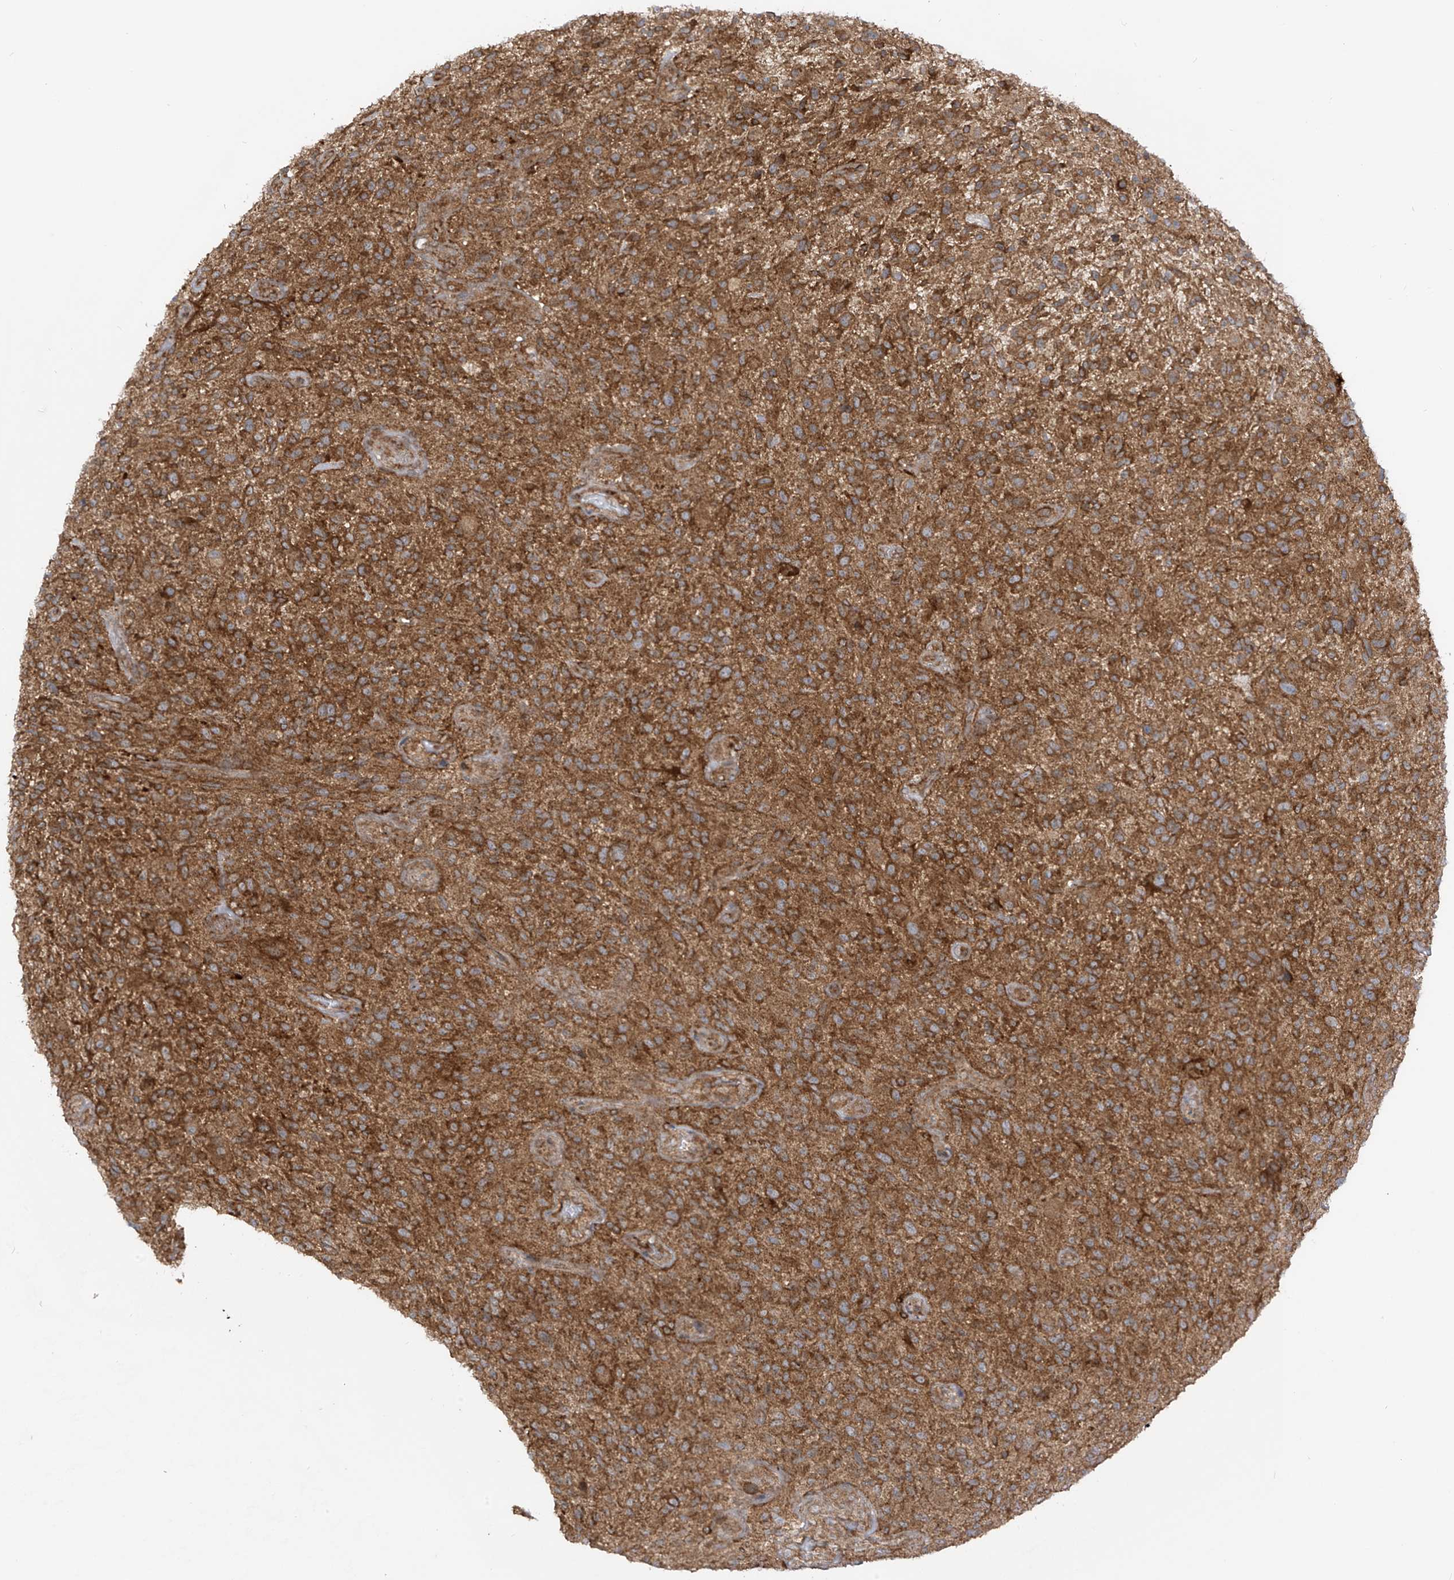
{"staining": {"intensity": "moderate", "quantity": ">75%", "location": "cytoplasmic/membranous"}, "tissue": "glioma", "cell_type": "Tumor cells", "image_type": "cancer", "snomed": [{"axis": "morphology", "description": "Glioma, malignant, High grade"}, {"axis": "topography", "description": "Brain"}], "caption": "About >75% of tumor cells in glioma reveal moderate cytoplasmic/membranous protein expression as visualized by brown immunohistochemical staining.", "gene": "REPS1", "patient": {"sex": "male", "age": 47}}